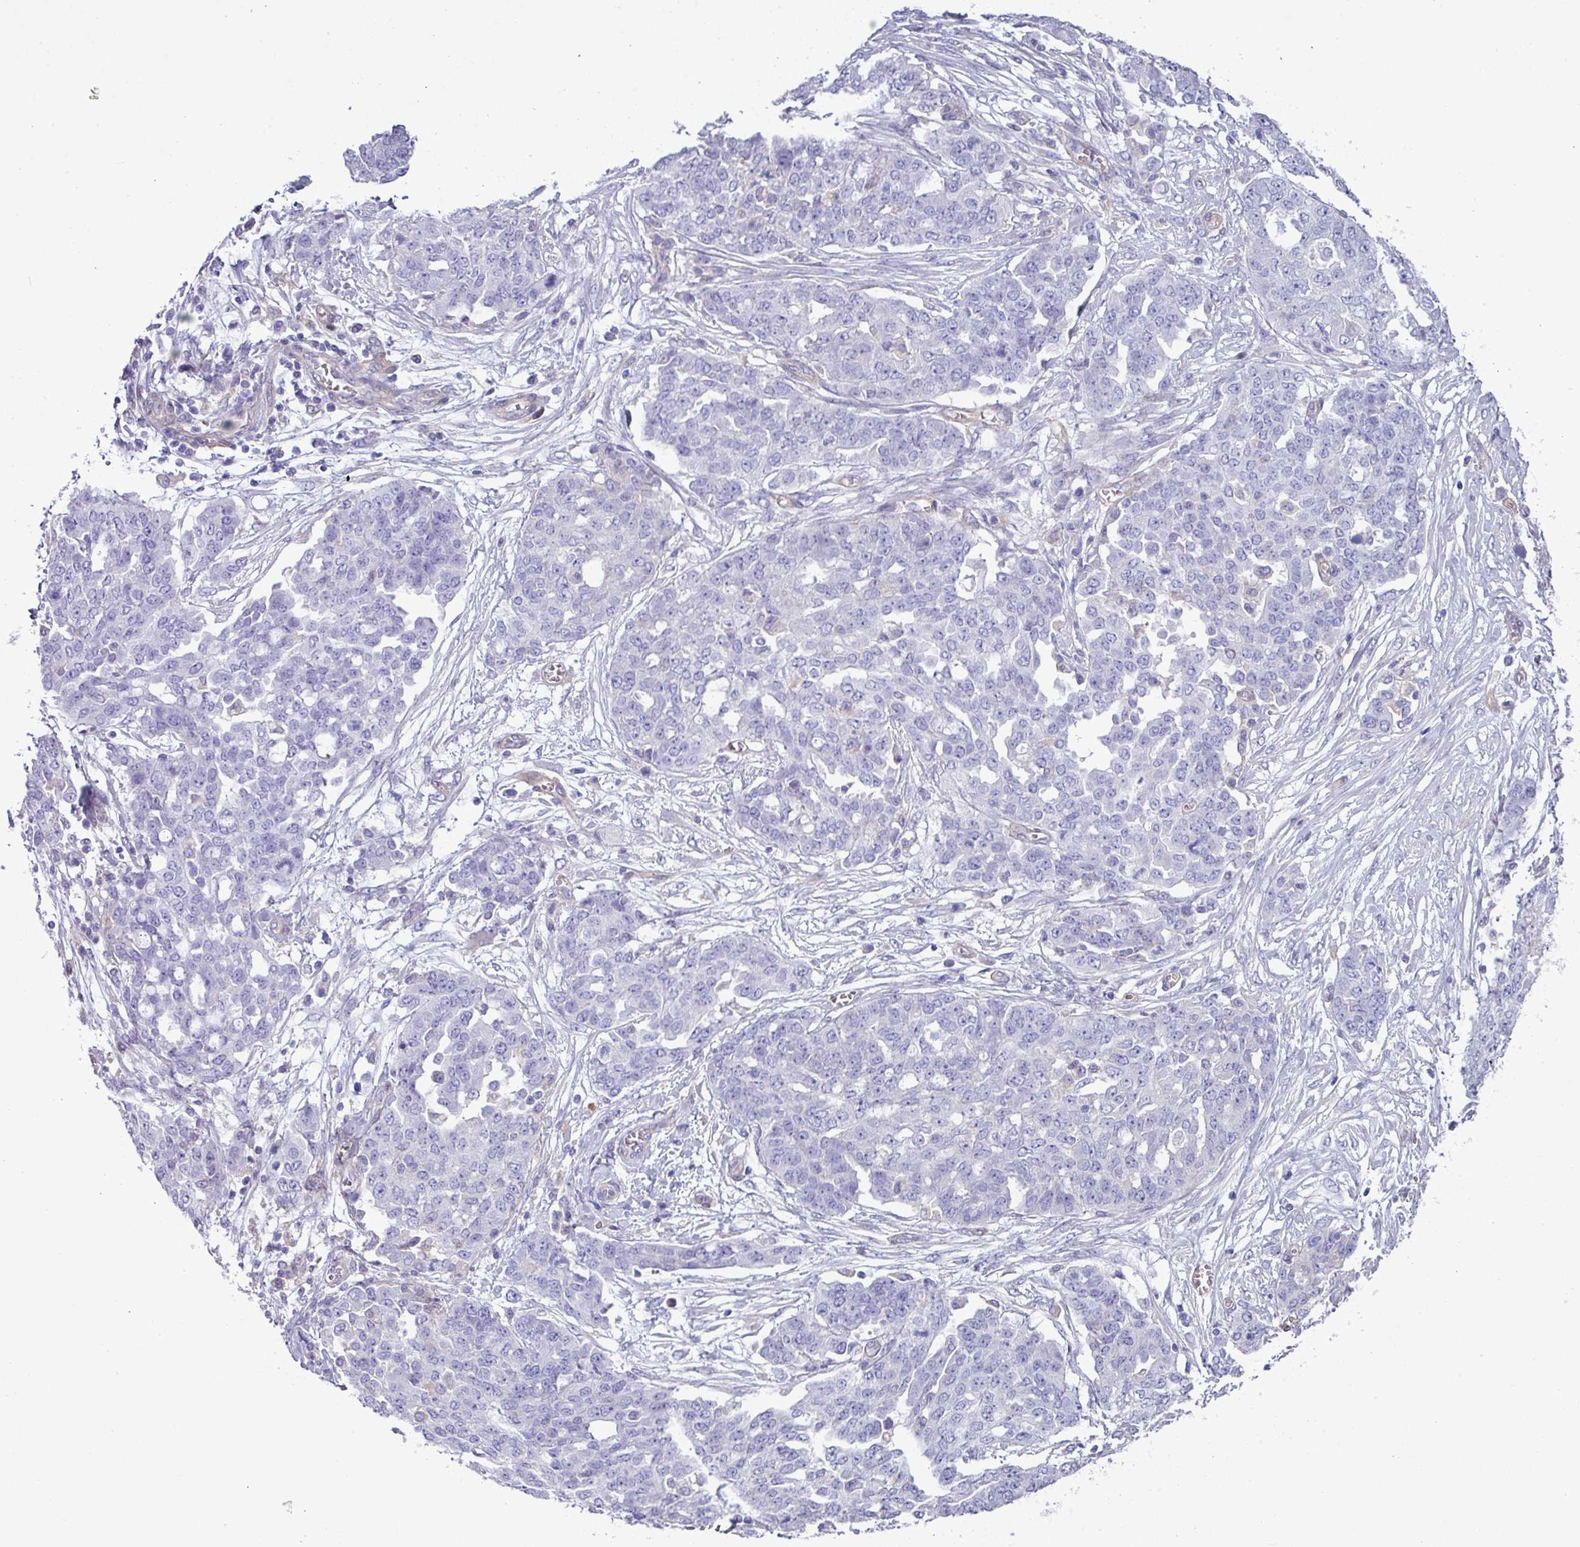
{"staining": {"intensity": "negative", "quantity": "none", "location": "none"}, "tissue": "ovarian cancer", "cell_type": "Tumor cells", "image_type": "cancer", "snomed": [{"axis": "morphology", "description": "Cystadenocarcinoma, serous, NOS"}, {"axis": "topography", "description": "Soft tissue"}, {"axis": "topography", "description": "Ovary"}], "caption": "A micrograph of ovarian cancer (serous cystadenocarcinoma) stained for a protein shows no brown staining in tumor cells.", "gene": "KIRREL3", "patient": {"sex": "female", "age": 57}}